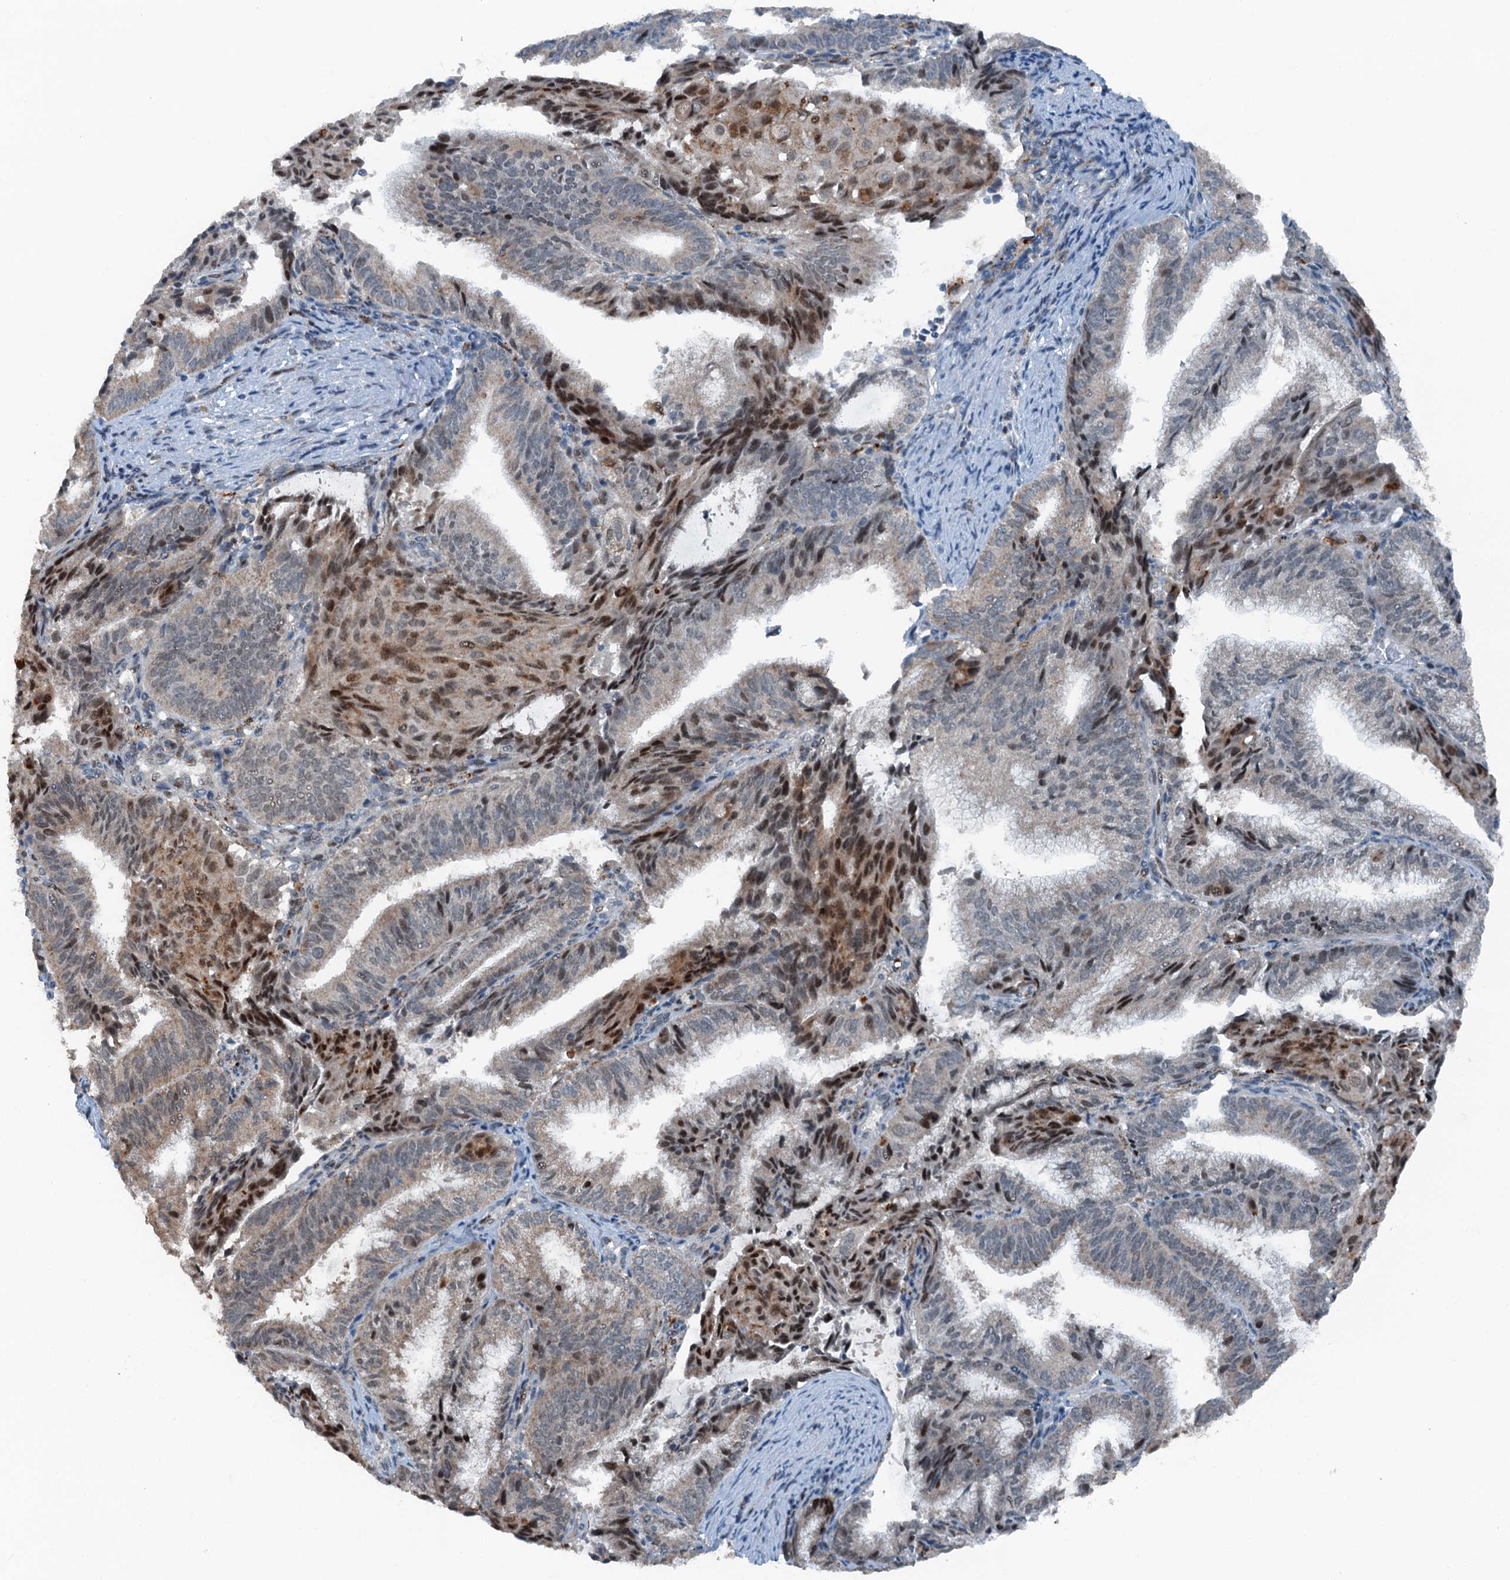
{"staining": {"intensity": "moderate", "quantity": "<25%", "location": "cytoplasmic/membranous,nuclear"}, "tissue": "endometrial cancer", "cell_type": "Tumor cells", "image_type": "cancer", "snomed": [{"axis": "morphology", "description": "Adenocarcinoma, NOS"}, {"axis": "topography", "description": "Endometrium"}], "caption": "IHC staining of adenocarcinoma (endometrial), which reveals low levels of moderate cytoplasmic/membranous and nuclear staining in approximately <25% of tumor cells indicating moderate cytoplasmic/membranous and nuclear protein expression. The staining was performed using DAB (brown) for protein detection and nuclei were counterstained in hematoxylin (blue).", "gene": "BMERB1", "patient": {"sex": "female", "age": 49}}